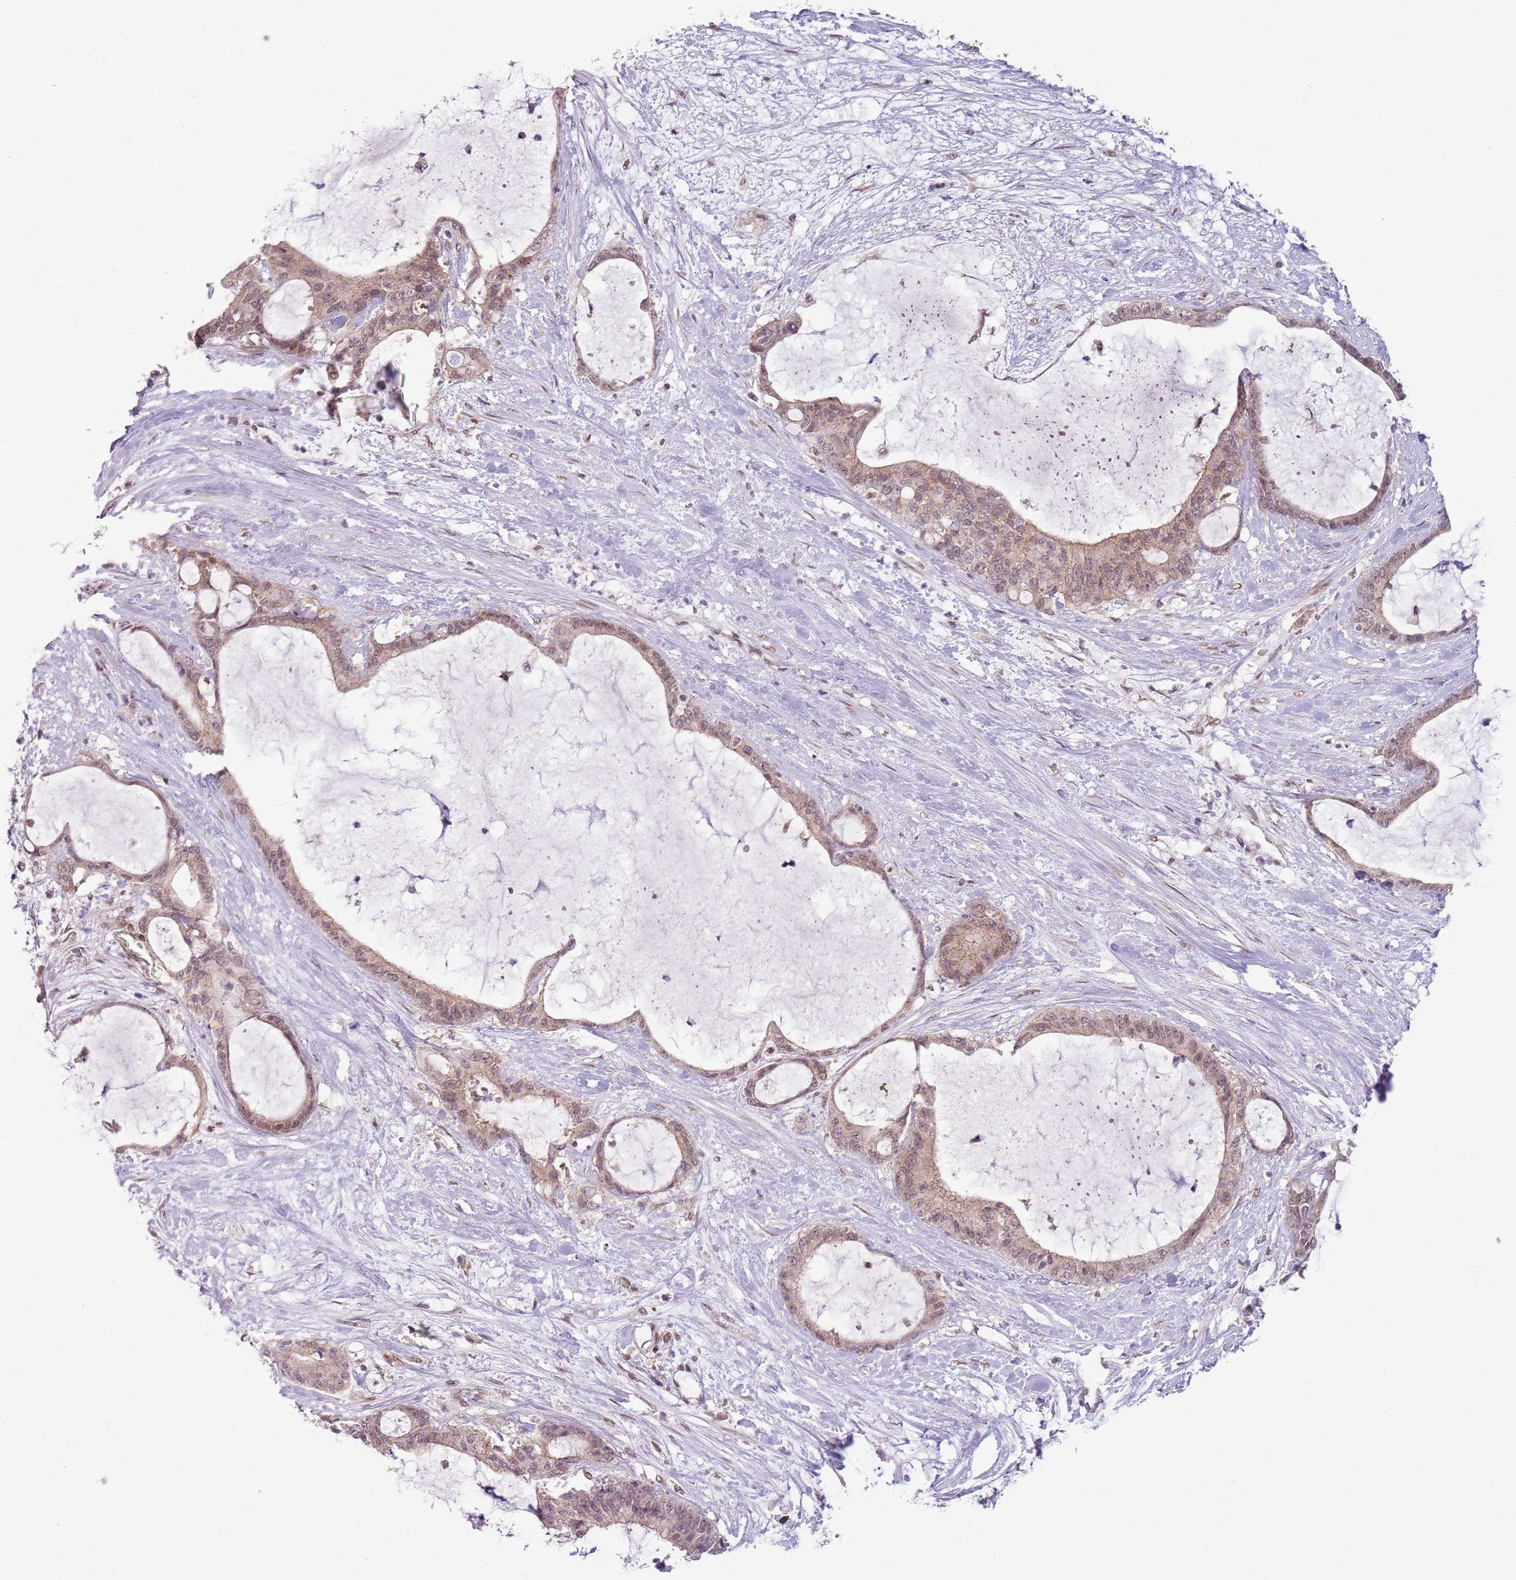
{"staining": {"intensity": "weak", "quantity": "25%-75%", "location": "cytoplasmic/membranous"}, "tissue": "liver cancer", "cell_type": "Tumor cells", "image_type": "cancer", "snomed": [{"axis": "morphology", "description": "Normal tissue, NOS"}, {"axis": "morphology", "description": "Cholangiocarcinoma"}, {"axis": "topography", "description": "Liver"}, {"axis": "topography", "description": "Peripheral nerve tissue"}], "caption": "Immunohistochemical staining of human liver cancer (cholangiocarcinoma) demonstrates low levels of weak cytoplasmic/membranous protein expression in approximately 25%-75% of tumor cells. (DAB (3,3'-diaminobenzidine) IHC with brightfield microscopy, high magnification).", "gene": "TM2D1", "patient": {"sex": "female", "age": 73}}